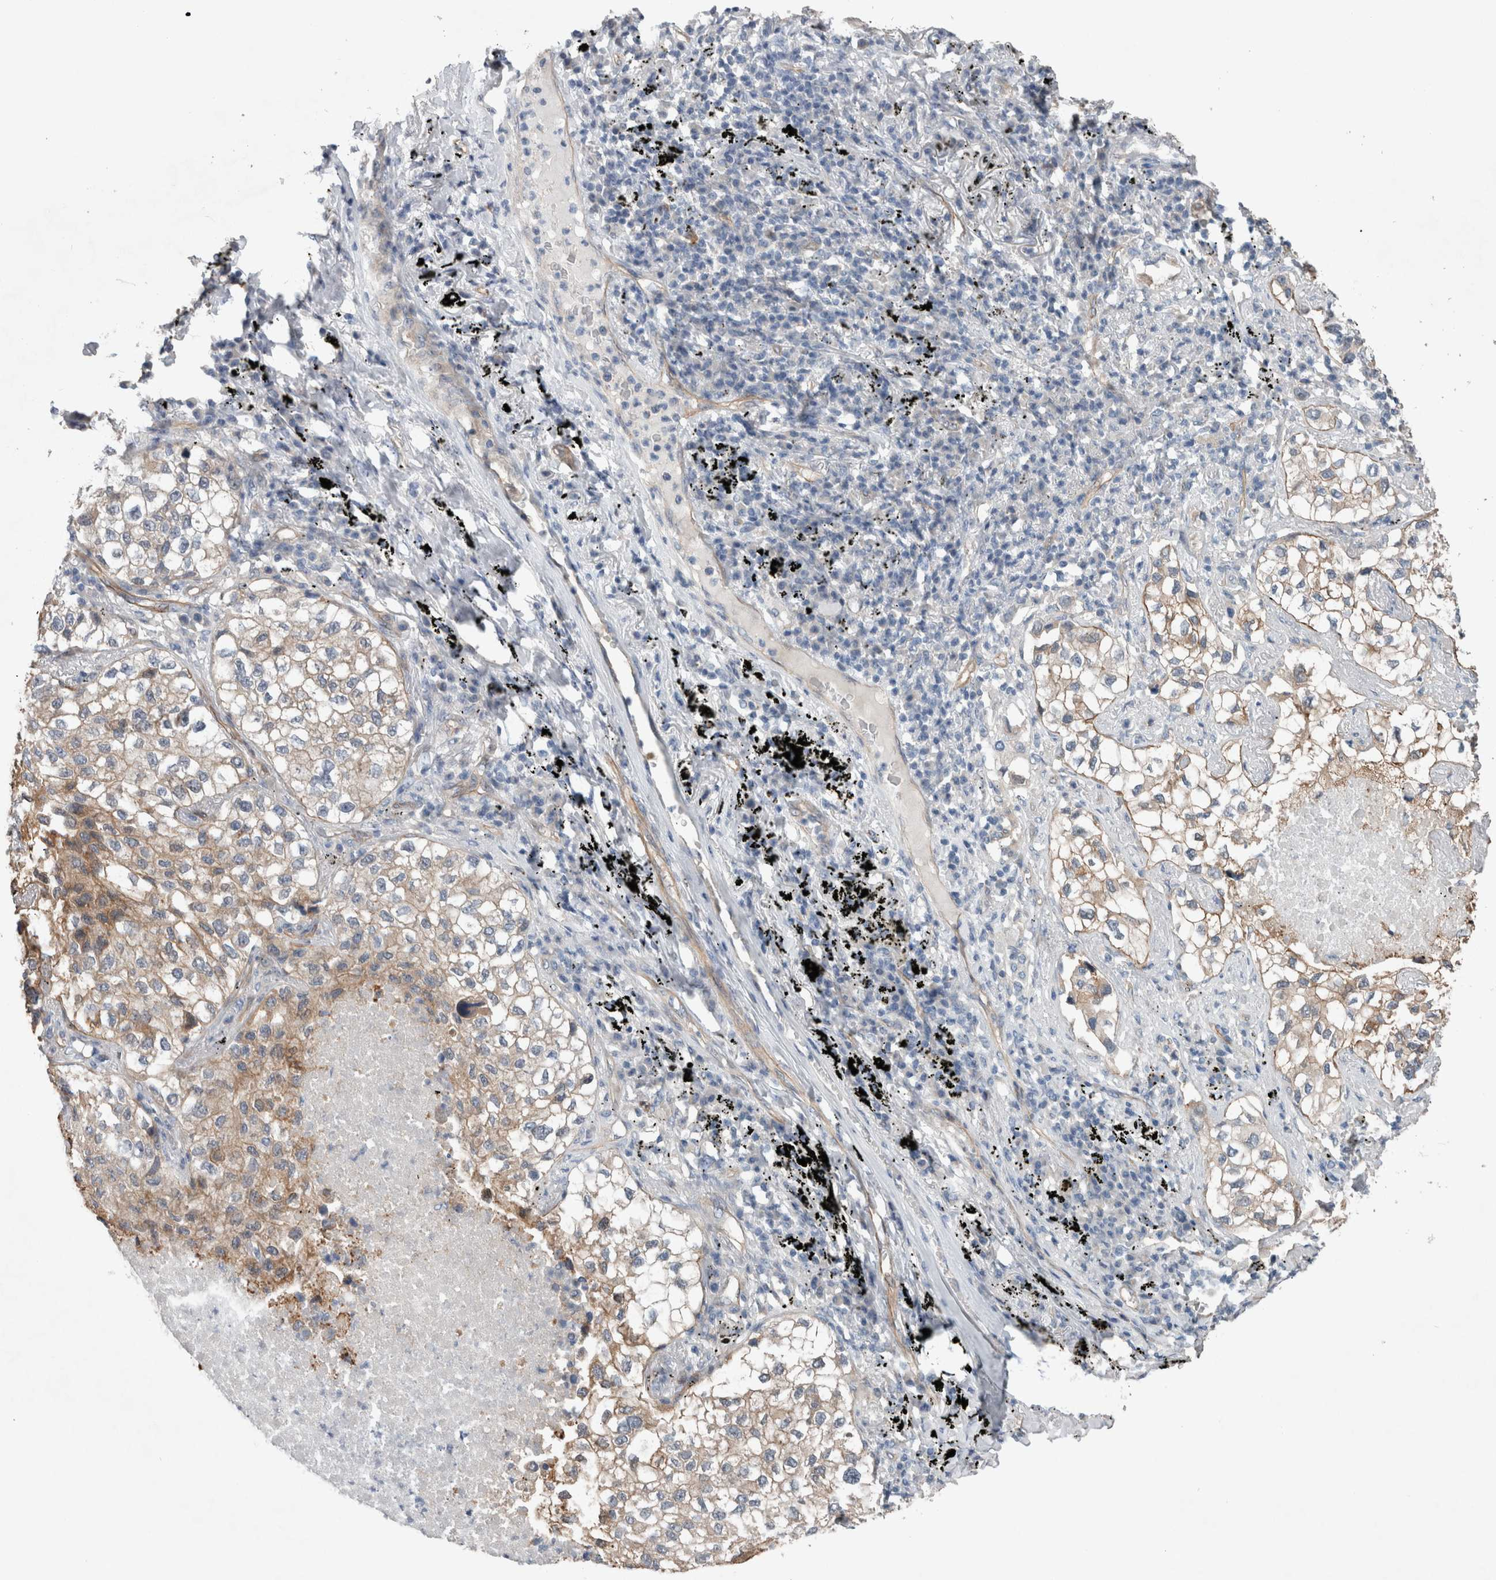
{"staining": {"intensity": "weak", "quantity": "25%-75%", "location": "cytoplasmic/membranous"}, "tissue": "lung cancer", "cell_type": "Tumor cells", "image_type": "cancer", "snomed": [{"axis": "morphology", "description": "Adenocarcinoma, NOS"}, {"axis": "topography", "description": "Lung"}], "caption": "A micrograph of human lung adenocarcinoma stained for a protein exhibits weak cytoplasmic/membranous brown staining in tumor cells.", "gene": "BCAM", "patient": {"sex": "male", "age": 63}}